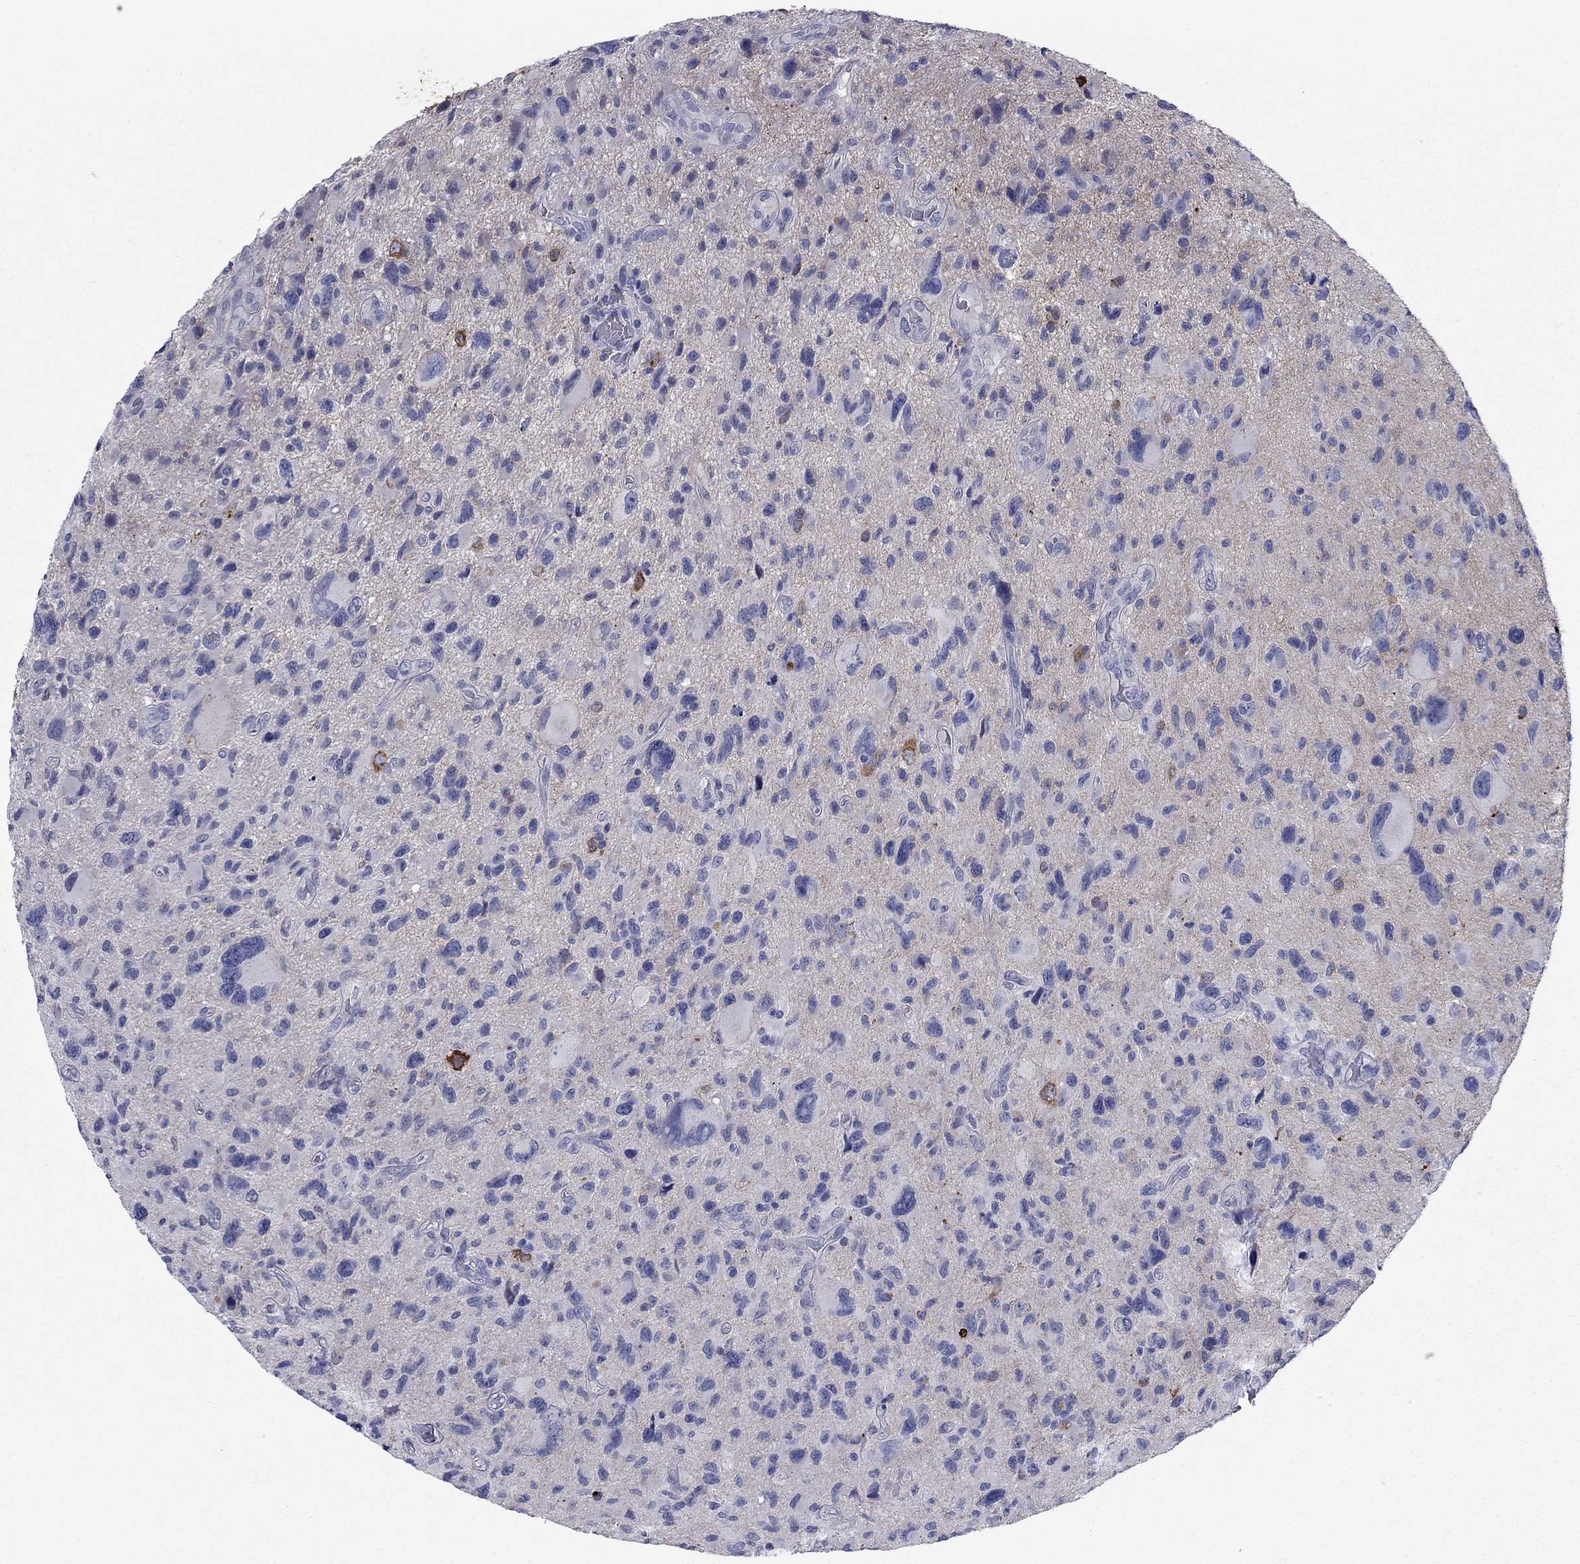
{"staining": {"intensity": "negative", "quantity": "none", "location": "none"}, "tissue": "glioma", "cell_type": "Tumor cells", "image_type": "cancer", "snomed": [{"axis": "morphology", "description": "Glioma, malignant, NOS"}, {"axis": "morphology", "description": "Glioma, malignant, High grade"}, {"axis": "topography", "description": "Brain"}], "caption": "A photomicrograph of glioma stained for a protein shows no brown staining in tumor cells.", "gene": "CNTNAP4", "patient": {"sex": "female", "age": 71}}